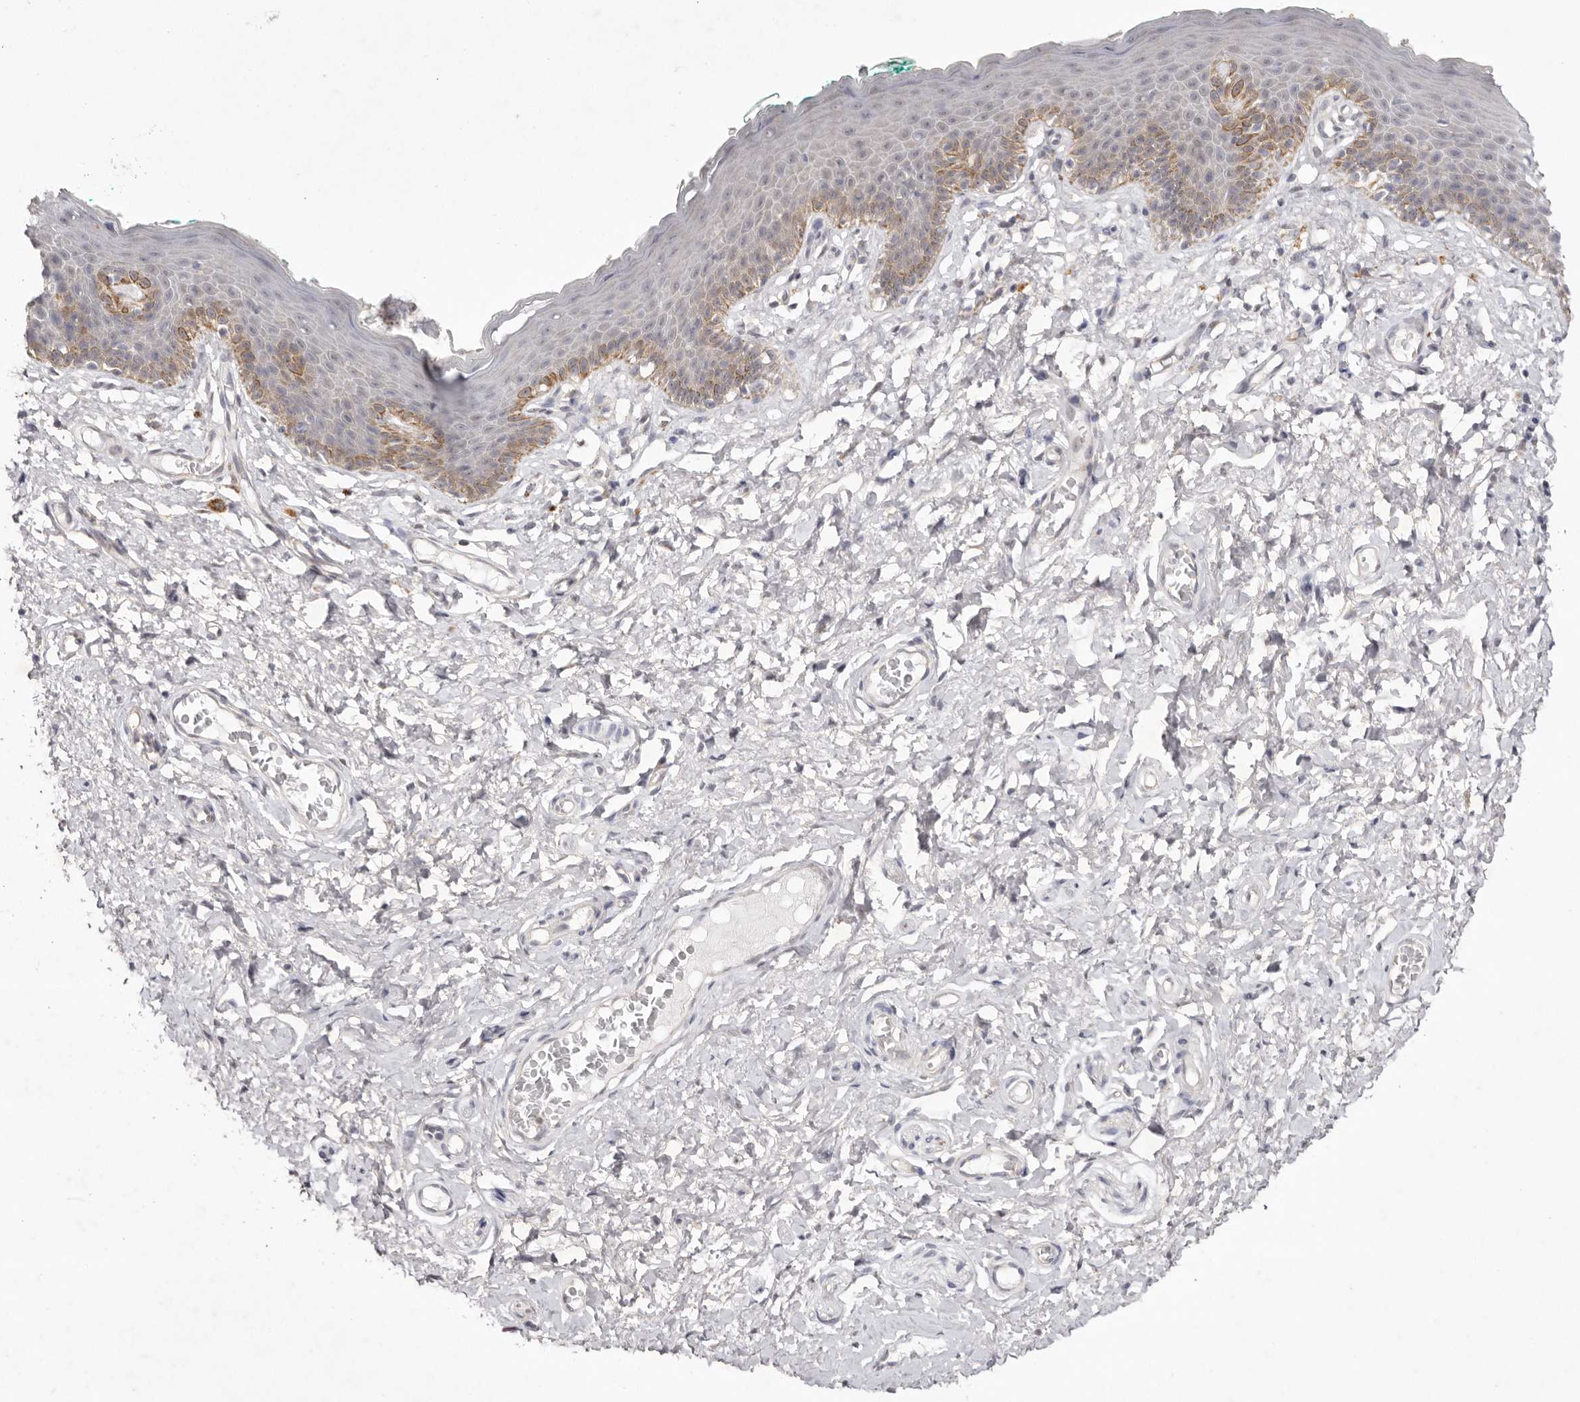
{"staining": {"intensity": "moderate", "quantity": "<25%", "location": "cytoplasmic/membranous,nuclear"}, "tissue": "skin", "cell_type": "Epidermal cells", "image_type": "normal", "snomed": [{"axis": "morphology", "description": "Normal tissue, NOS"}, {"axis": "topography", "description": "Vulva"}], "caption": "This photomicrograph exhibits IHC staining of benign skin, with low moderate cytoplasmic/membranous,nuclear expression in approximately <25% of epidermal cells.", "gene": "TADA1", "patient": {"sex": "female", "age": 66}}